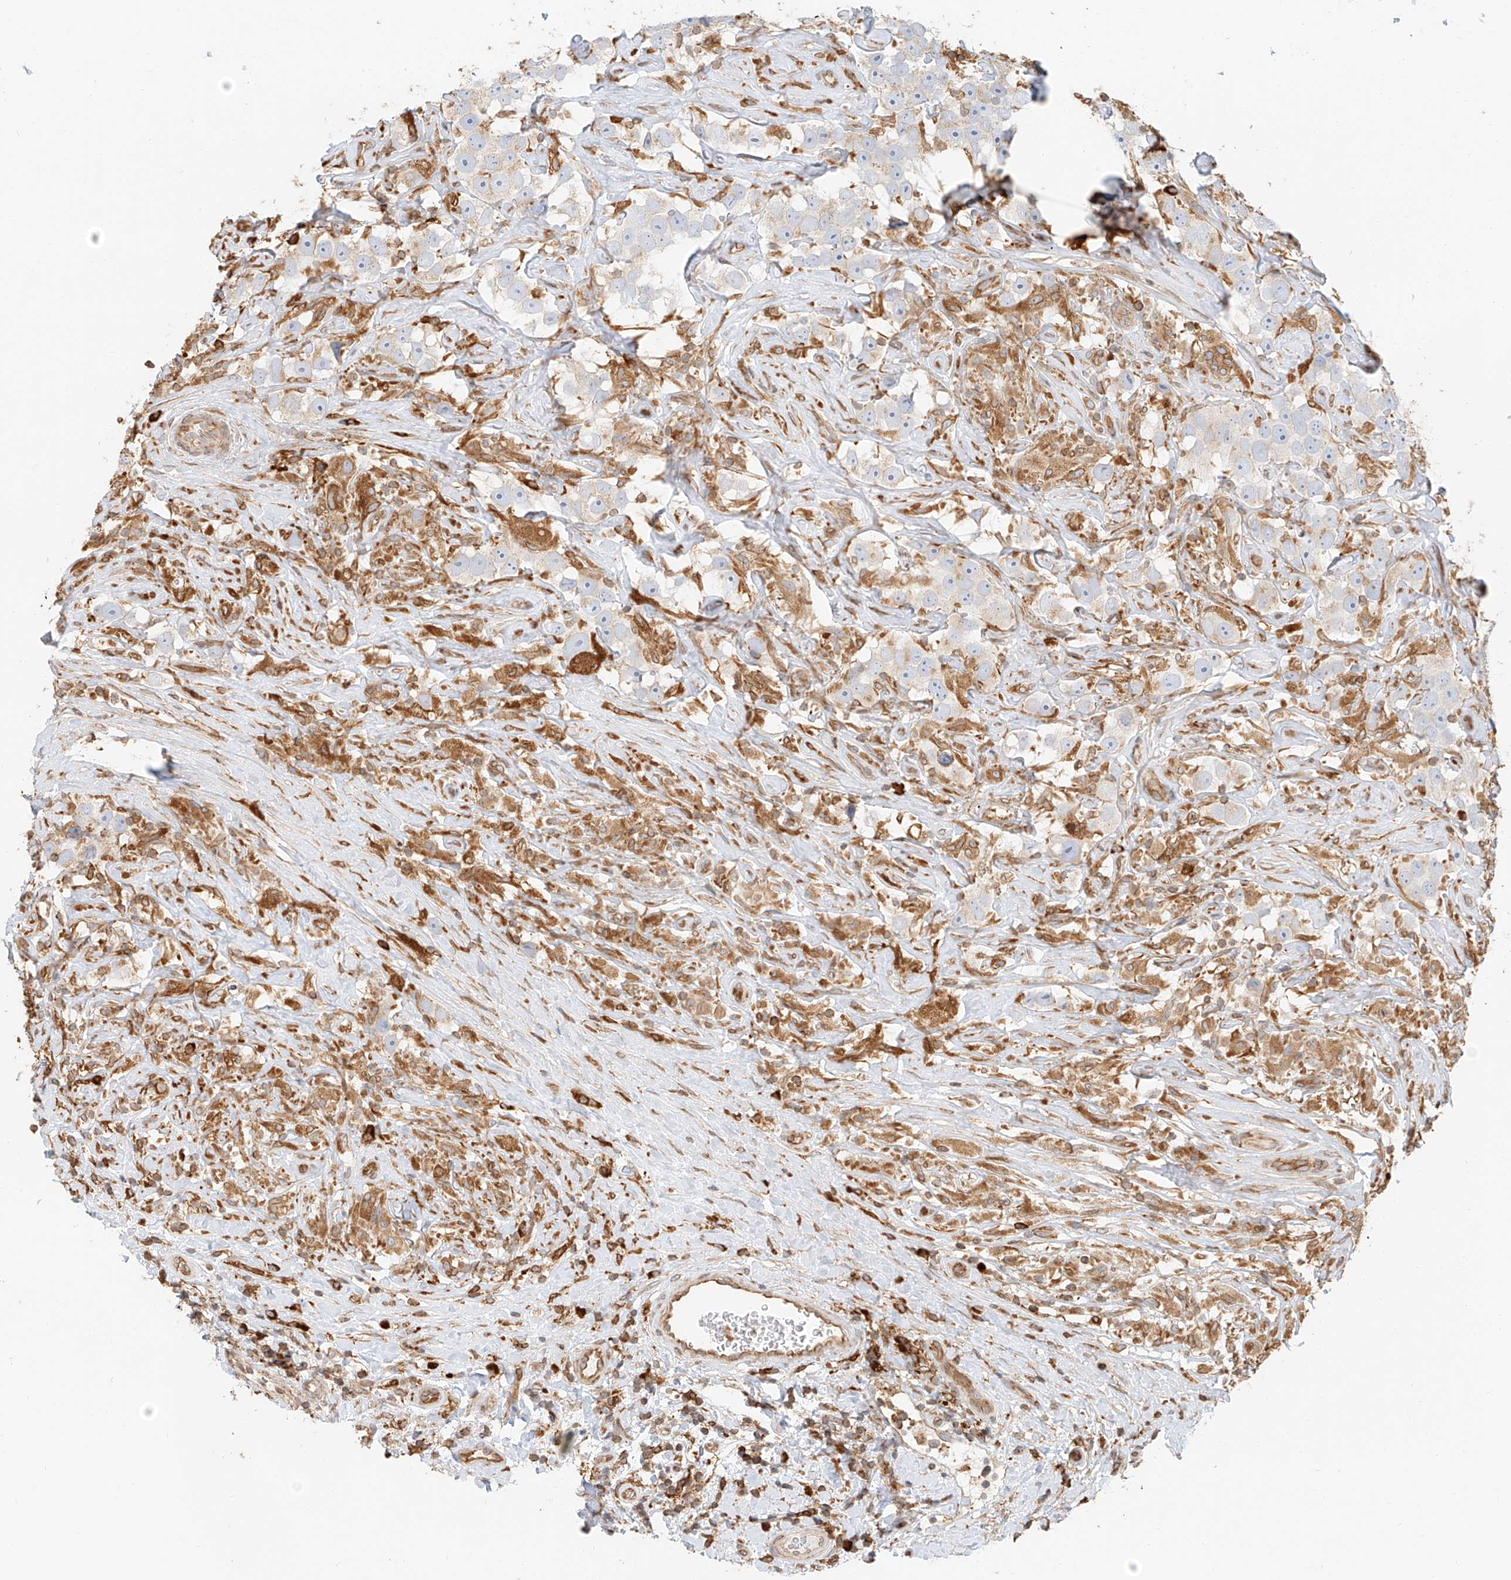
{"staining": {"intensity": "weak", "quantity": "<25%", "location": "cytoplasmic/membranous"}, "tissue": "testis cancer", "cell_type": "Tumor cells", "image_type": "cancer", "snomed": [{"axis": "morphology", "description": "Seminoma, NOS"}, {"axis": "topography", "description": "Testis"}], "caption": "An IHC micrograph of seminoma (testis) is shown. There is no staining in tumor cells of seminoma (testis).", "gene": "DHRS7", "patient": {"sex": "male", "age": 49}}